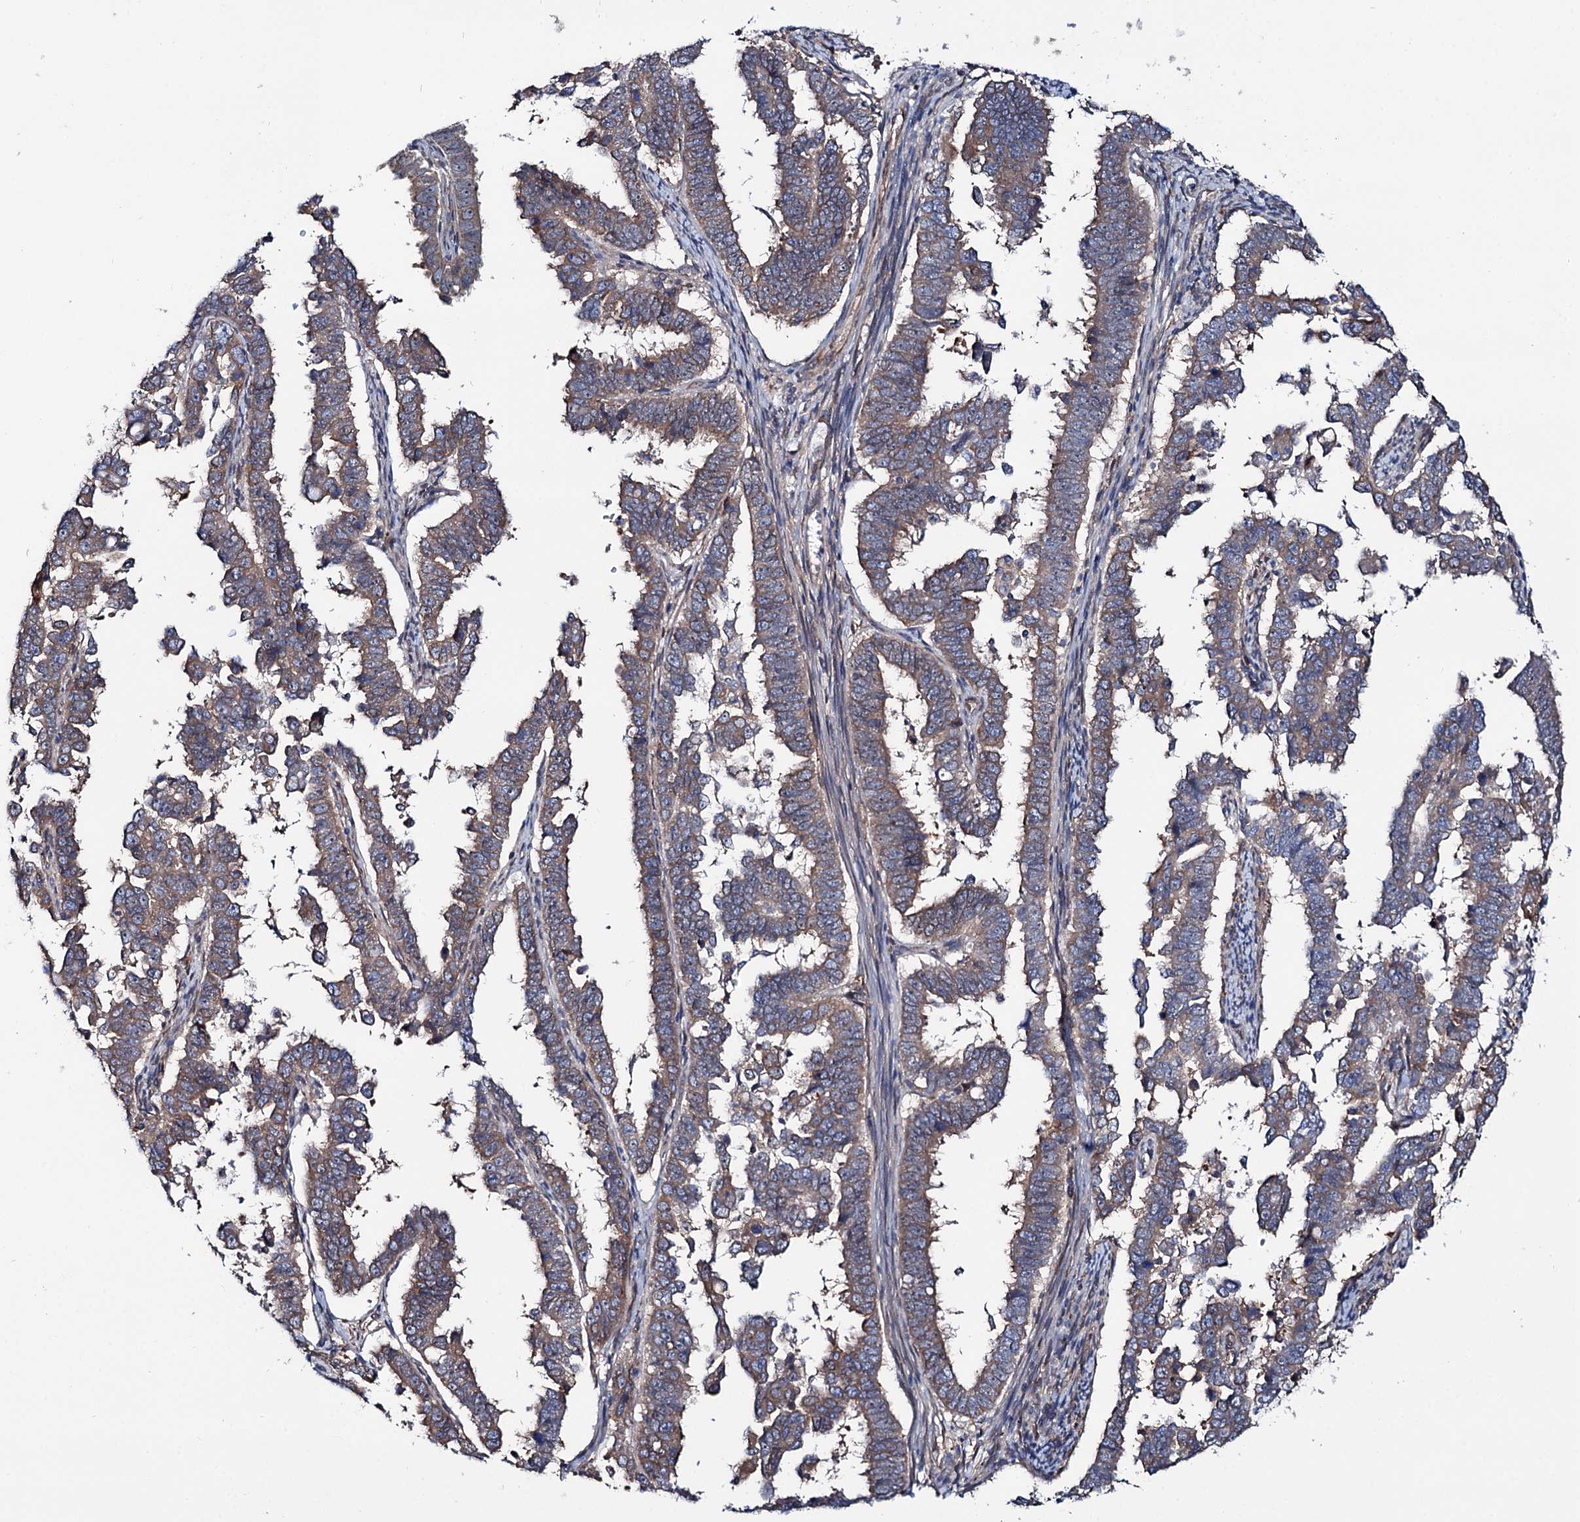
{"staining": {"intensity": "moderate", "quantity": ">75%", "location": "cytoplasmic/membranous"}, "tissue": "endometrial cancer", "cell_type": "Tumor cells", "image_type": "cancer", "snomed": [{"axis": "morphology", "description": "Adenocarcinoma, NOS"}, {"axis": "topography", "description": "Endometrium"}], "caption": "This image demonstrates IHC staining of human endometrial cancer (adenocarcinoma), with medium moderate cytoplasmic/membranous expression in about >75% of tumor cells.", "gene": "PTDSS2", "patient": {"sex": "female", "age": 75}}